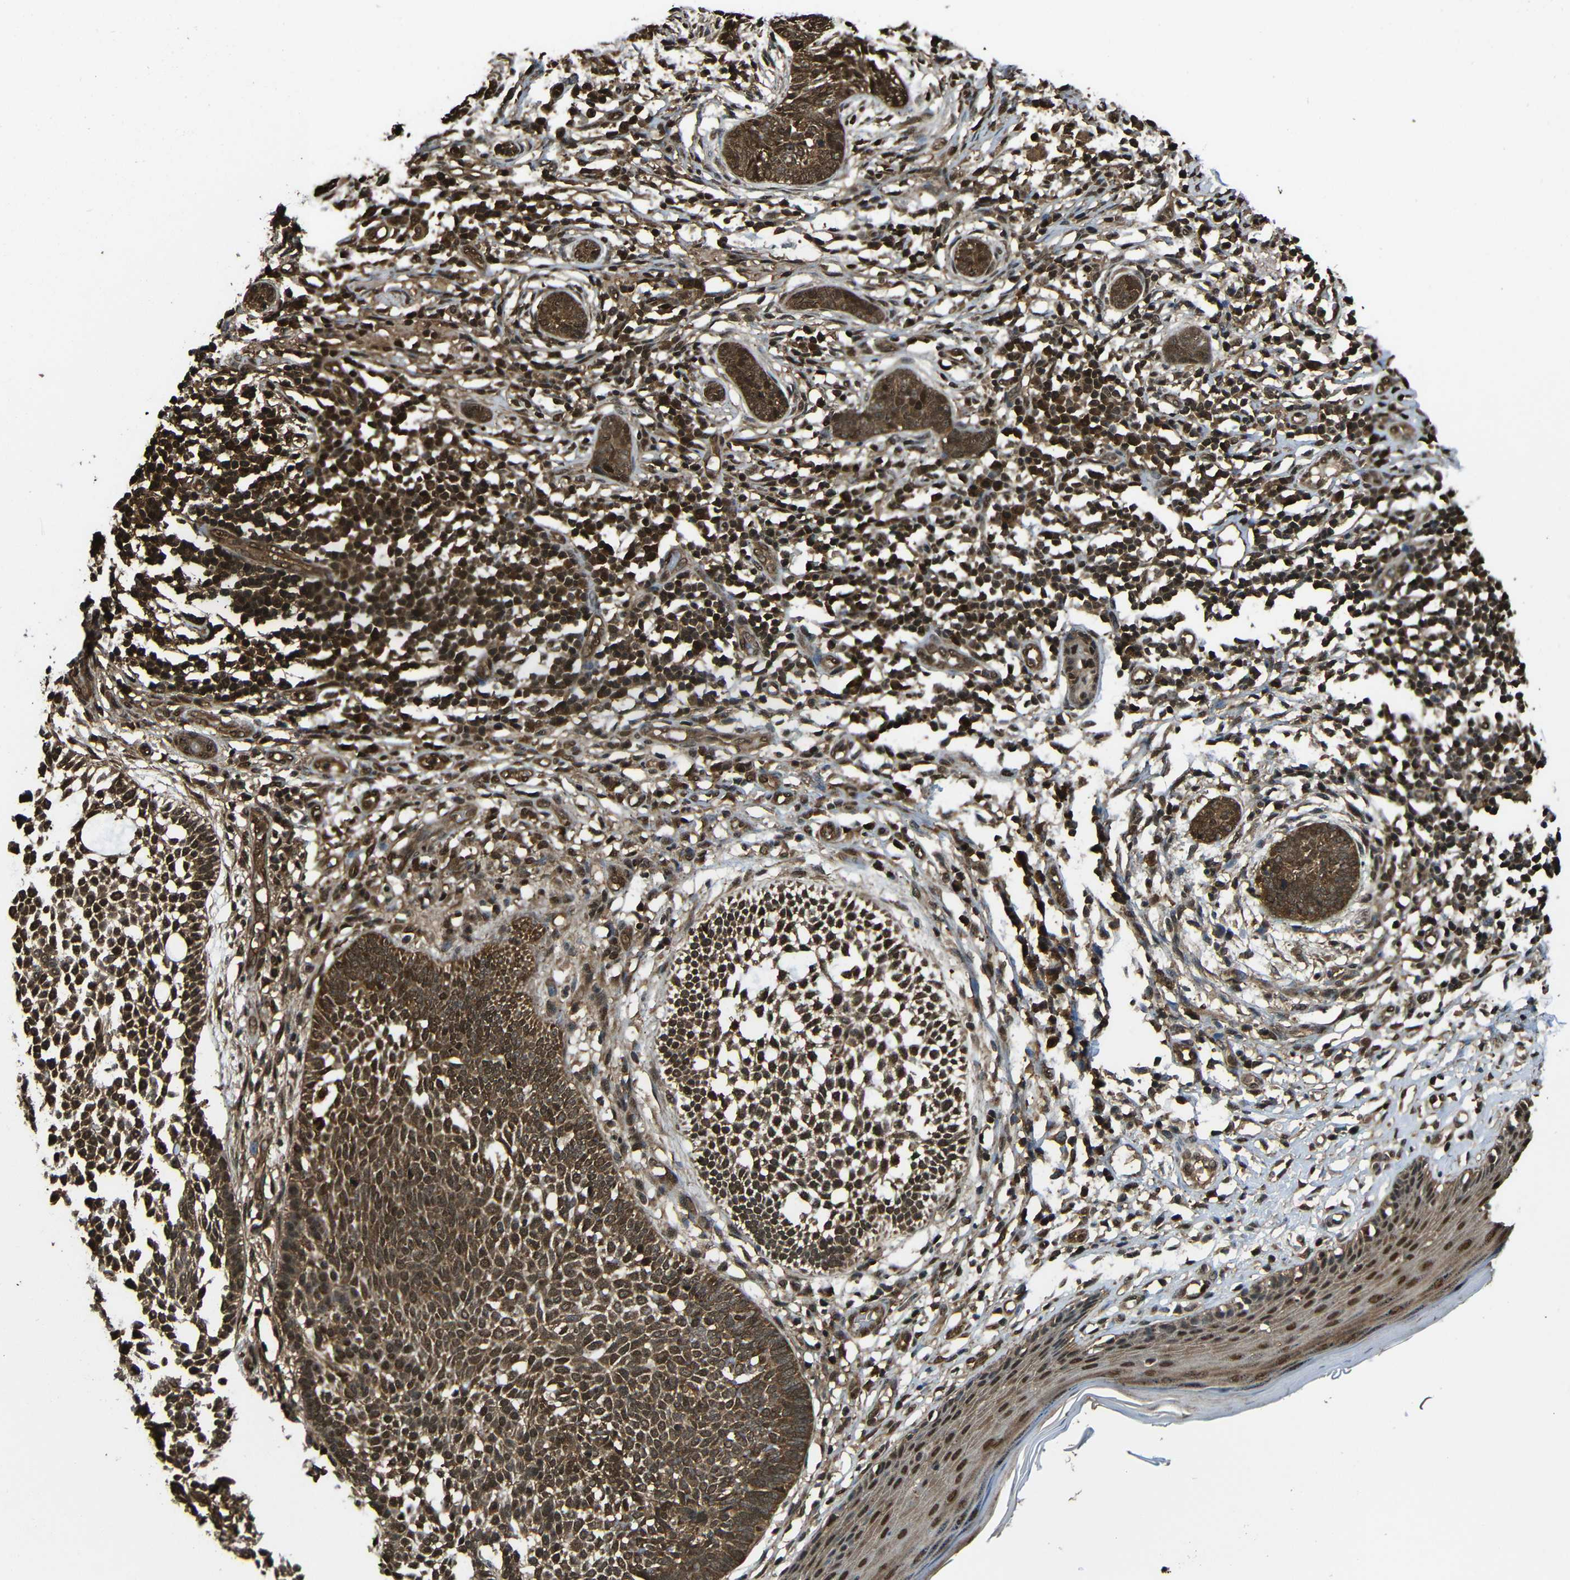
{"staining": {"intensity": "strong", "quantity": ">75%", "location": "cytoplasmic/membranous,nuclear"}, "tissue": "skin cancer", "cell_type": "Tumor cells", "image_type": "cancer", "snomed": [{"axis": "morphology", "description": "Basal cell carcinoma"}, {"axis": "topography", "description": "Skin"}], "caption": "A high-resolution histopathology image shows immunohistochemistry (IHC) staining of skin cancer, which reveals strong cytoplasmic/membranous and nuclear staining in about >75% of tumor cells.", "gene": "VCP", "patient": {"sex": "male", "age": 87}}